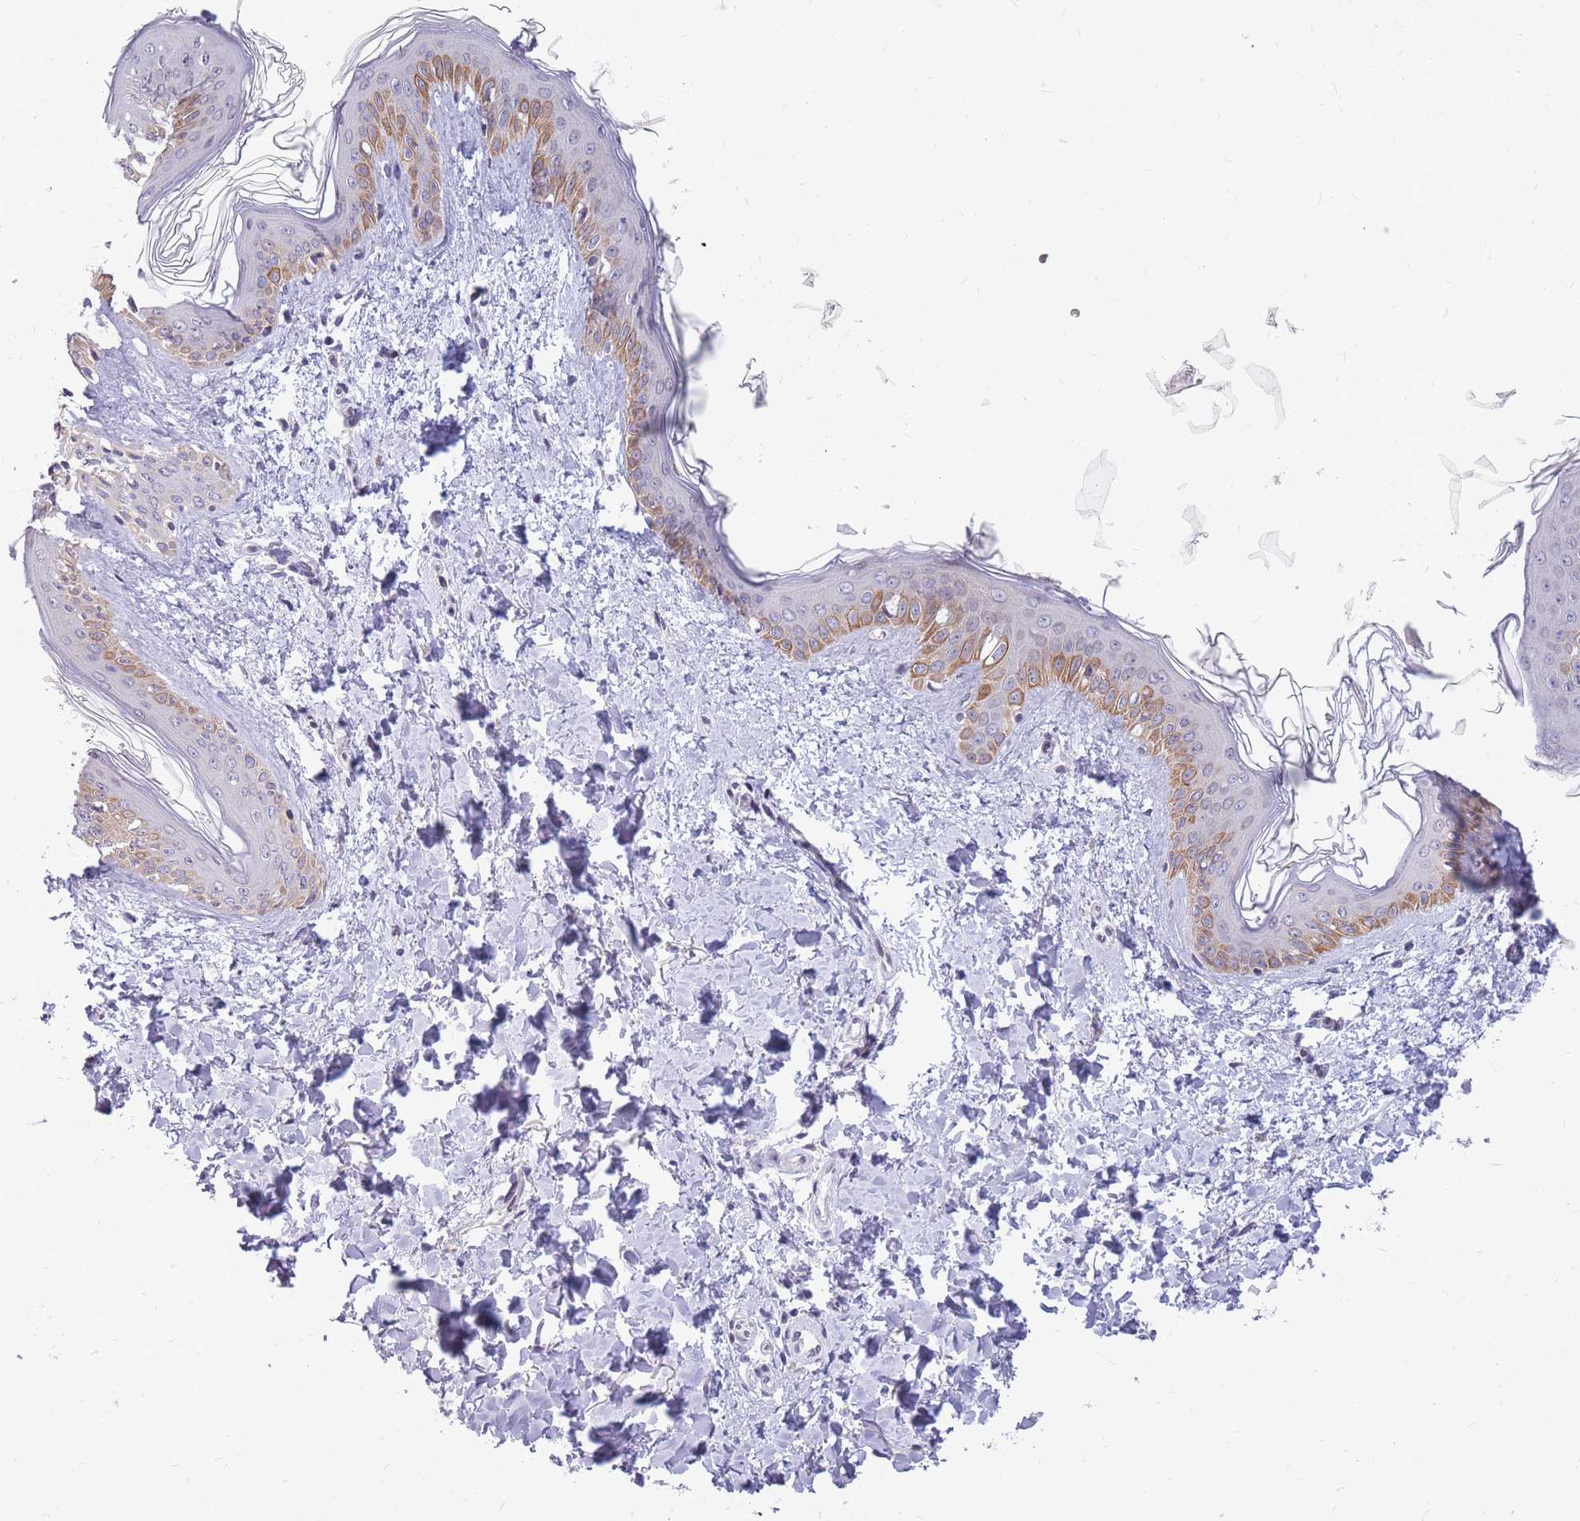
{"staining": {"intensity": "negative", "quantity": "none", "location": "none"}, "tissue": "skin", "cell_type": "Fibroblasts", "image_type": "normal", "snomed": [{"axis": "morphology", "description": "Normal tissue, NOS"}, {"axis": "topography", "description": "Skin"}], "caption": "High power microscopy micrograph of an IHC histopathology image of unremarkable skin, revealing no significant expression in fibroblasts. (DAB (3,3'-diaminobenzidine) IHC visualized using brightfield microscopy, high magnification).", "gene": "HOOK2", "patient": {"sex": "female", "age": 41}}